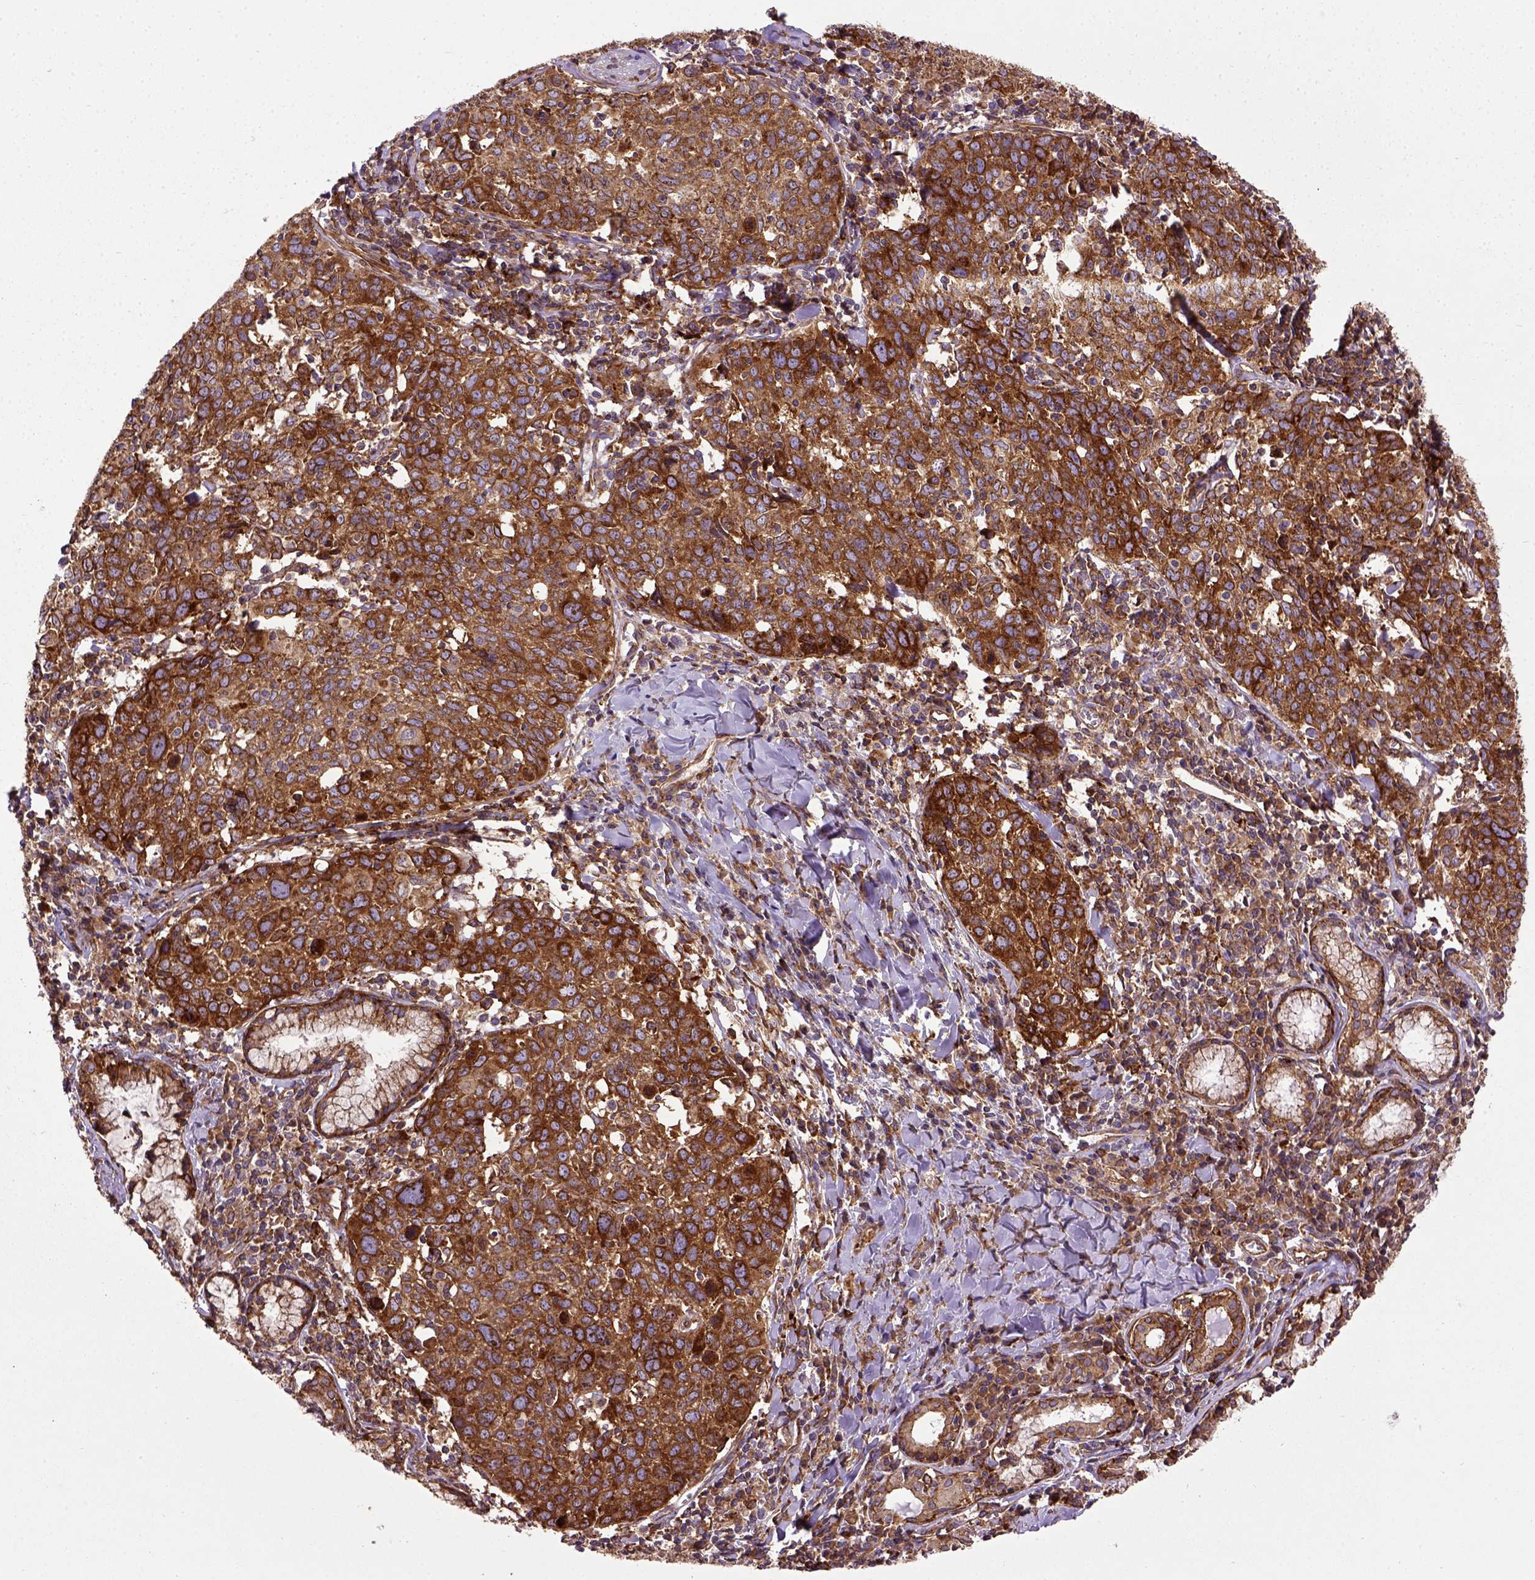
{"staining": {"intensity": "strong", "quantity": ">75%", "location": "cytoplasmic/membranous"}, "tissue": "lung cancer", "cell_type": "Tumor cells", "image_type": "cancer", "snomed": [{"axis": "morphology", "description": "Squamous cell carcinoma, NOS"}, {"axis": "topography", "description": "Lung"}], "caption": "Tumor cells exhibit high levels of strong cytoplasmic/membranous expression in about >75% of cells in human lung cancer.", "gene": "CAPRIN1", "patient": {"sex": "male", "age": 57}}